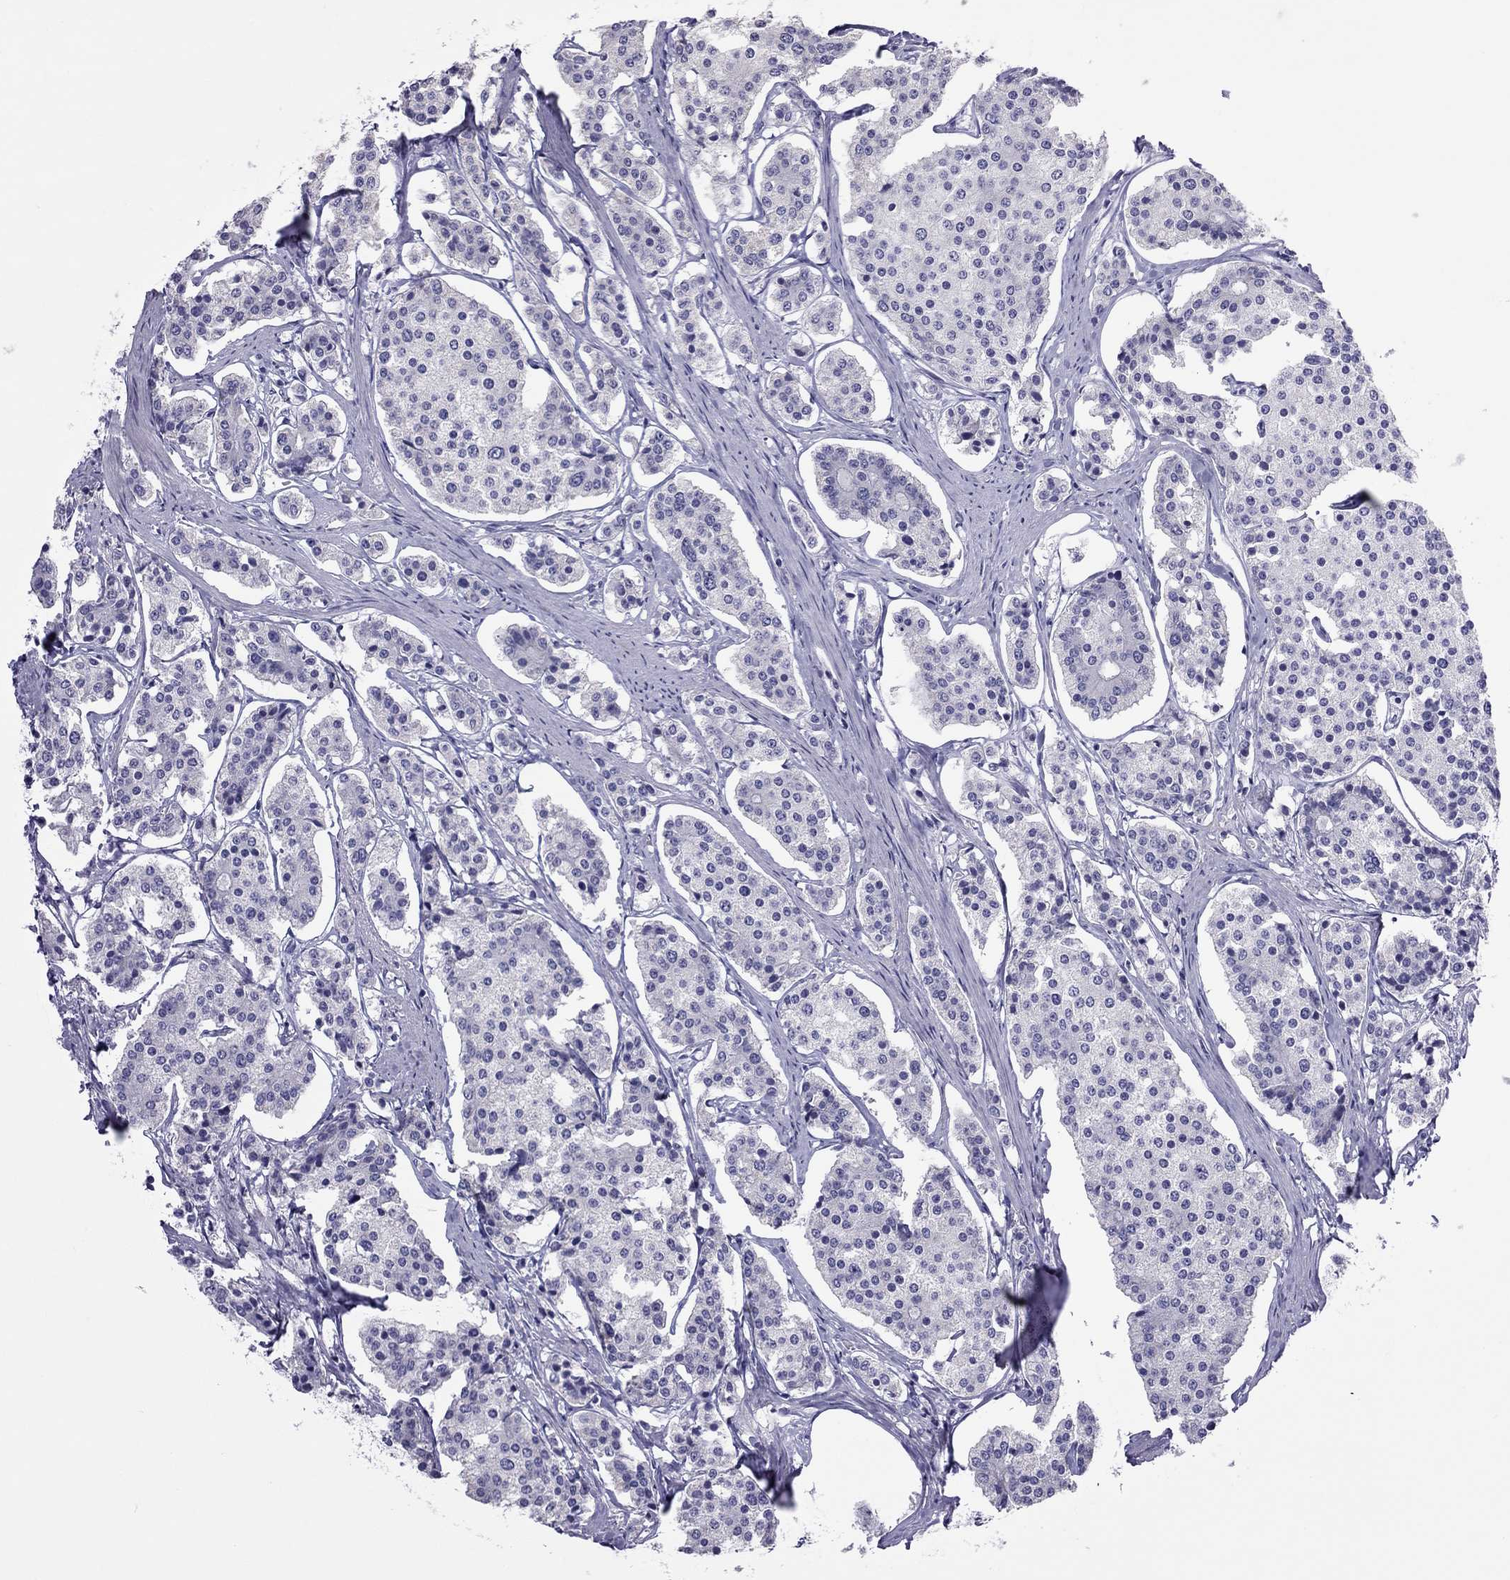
{"staining": {"intensity": "negative", "quantity": "none", "location": "none"}, "tissue": "carcinoid", "cell_type": "Tumor cells", "image_type": "cancer", "snomed": [{"axis": "morphology", "description": "Carcinoid, malignant, NOS"}, {"axis": "topography", "description": "Small intestine"}], "caption": "Immunohistochemistry image of neoplastic tissue: malignant carcinoid stained with DAB reveals no significant protein positivity in tumor cells. (DAB (3,3'-diaminobenzidine) IHC visualized using brightfield microscopy, high magnification).", "gene": "PPP1R3A", "patient": {"sex": "female", "age": 65}}